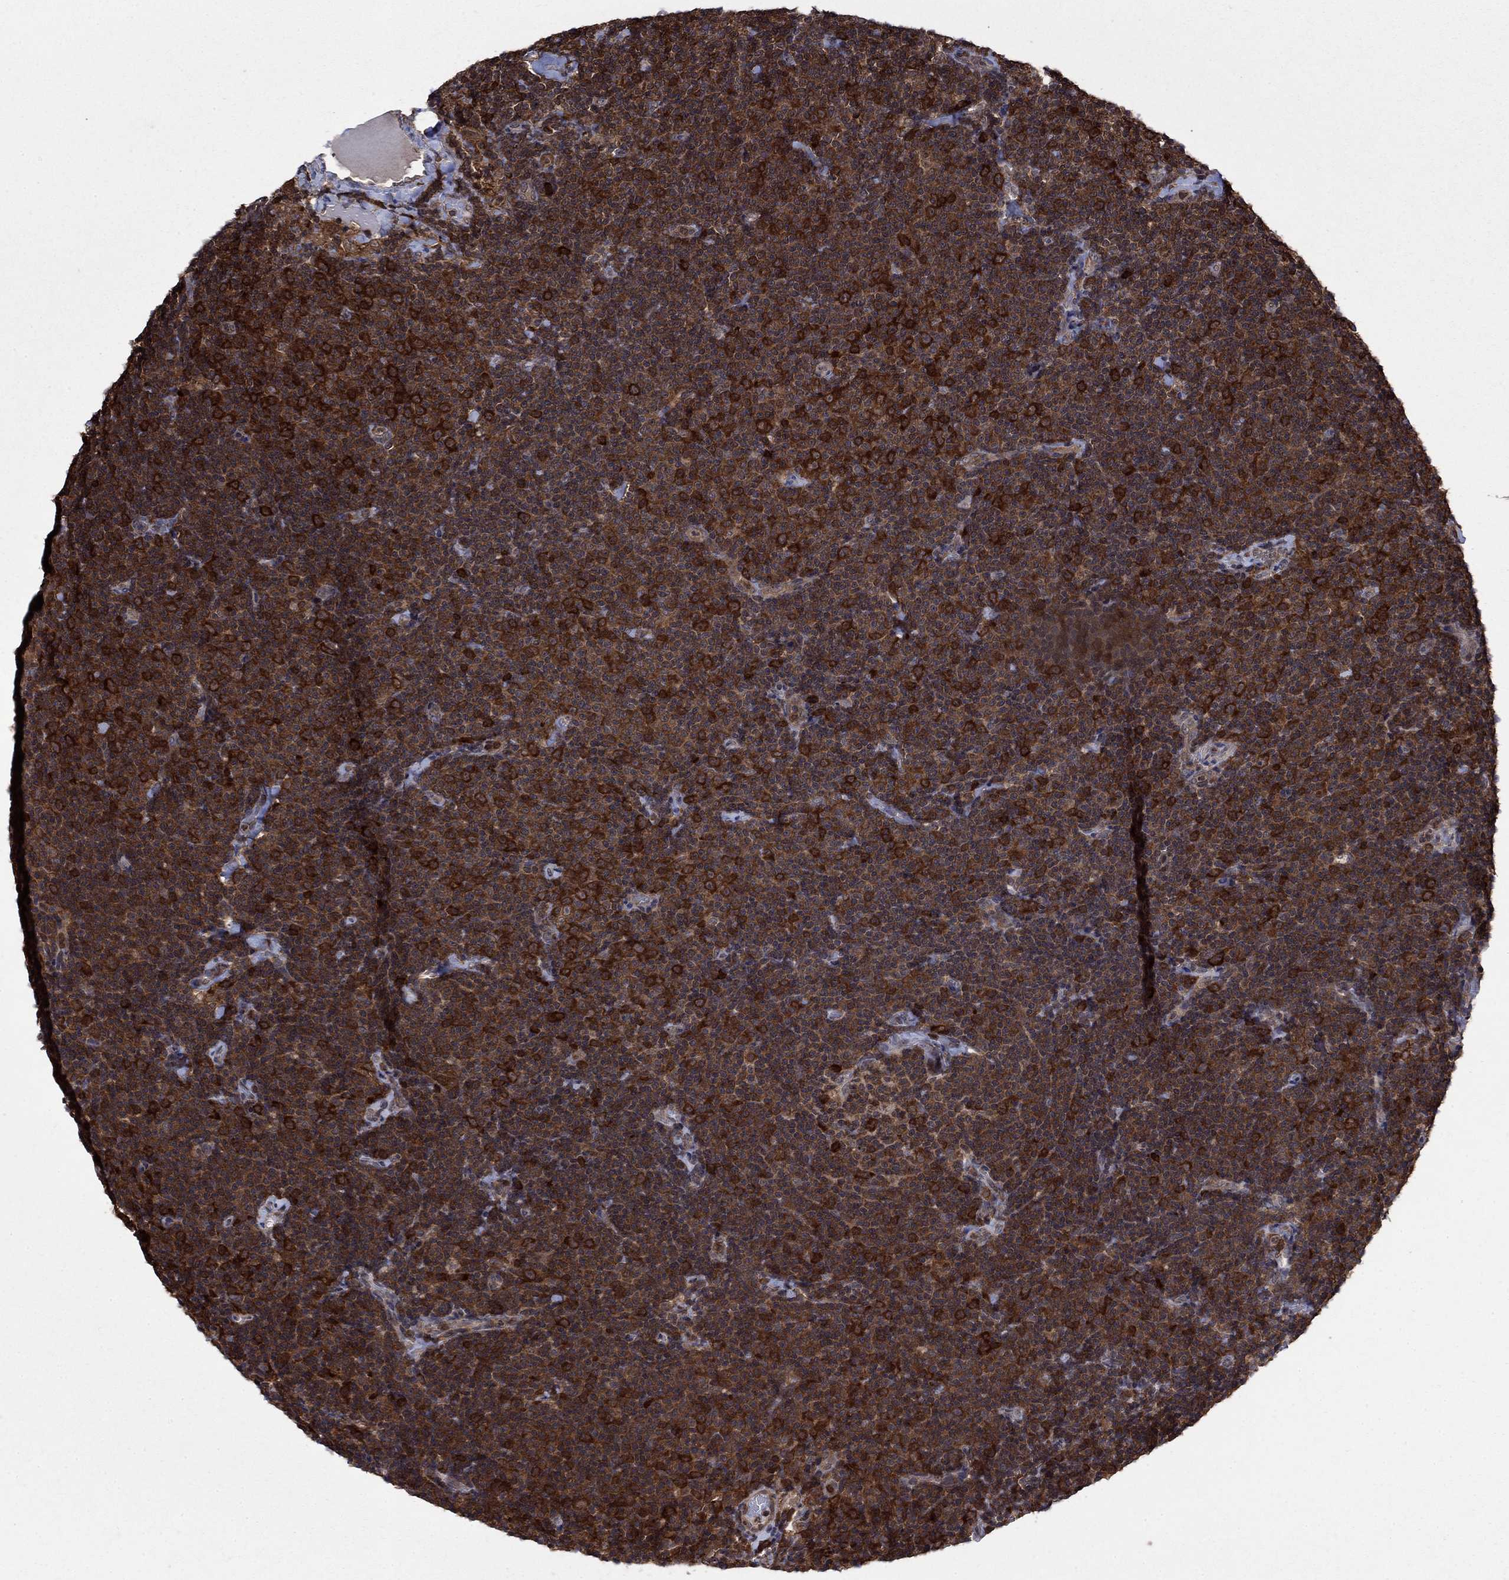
{"staining": {"intensity": "strong", "quantity": ">75%", "location": "cytoplasmic/membranous"}, "tissue": "lymphoma", "cell_type": "Tumor cells", "image_type": "cancer", "snomed": [{"axis": "morphology", "description": "Malignant lymphoma, non-Hodgkin's type, Low grade"}, {"axis": "topography", "description": "Lymph node"}], "caption": "Brown immunohistochemical staining in human lymphoma displays strong cytoplasmic/membranous positivity in about >75% of tumor cells. The staining was performed using DAB, with brown indicating positive protein expression. Nuclei are stained blue with hematoxylin.", "gene": "CACYBP", "patient": {"sex": "male", "age": 81}}